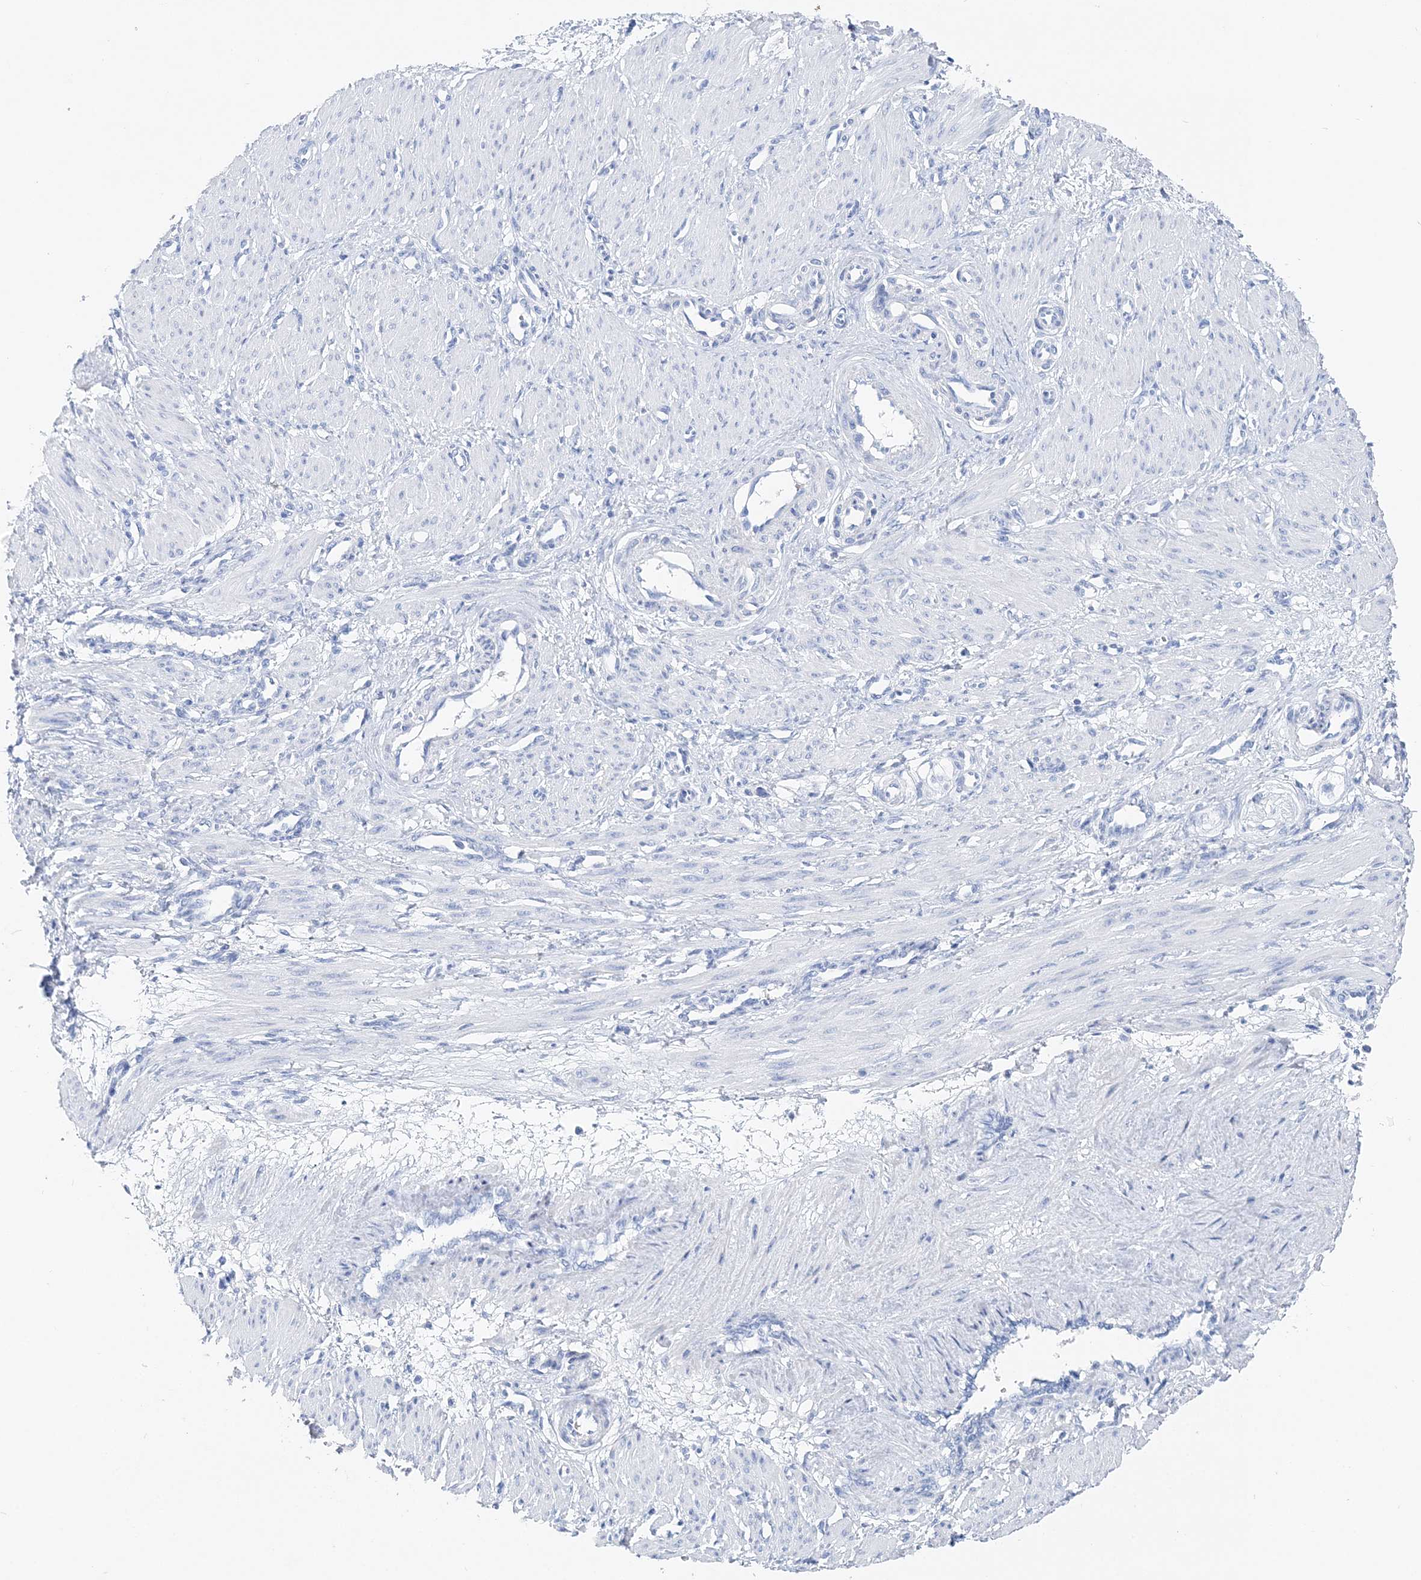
{"staining": {"intensity": "negative", "quantity": "none", "location": "none"}, "tissue": "smooth muscle", "cell_type": "Smooth muscle cells", "image_type": "normal", "snomed": [{"axis": "morphology", "description": "Normal tissue, NOS"}, {"axis": "topography", "description": "Endometrium"}], "caption": "High power microscopy histopathology image of an IHC micrograph of unremarkable smooth muscle, revealing no significant staining in smooth muscle cells. Nuclei are stained in blue.", "gene": "TSPYL6", "patient": {"sex": "female", "age": 33}}